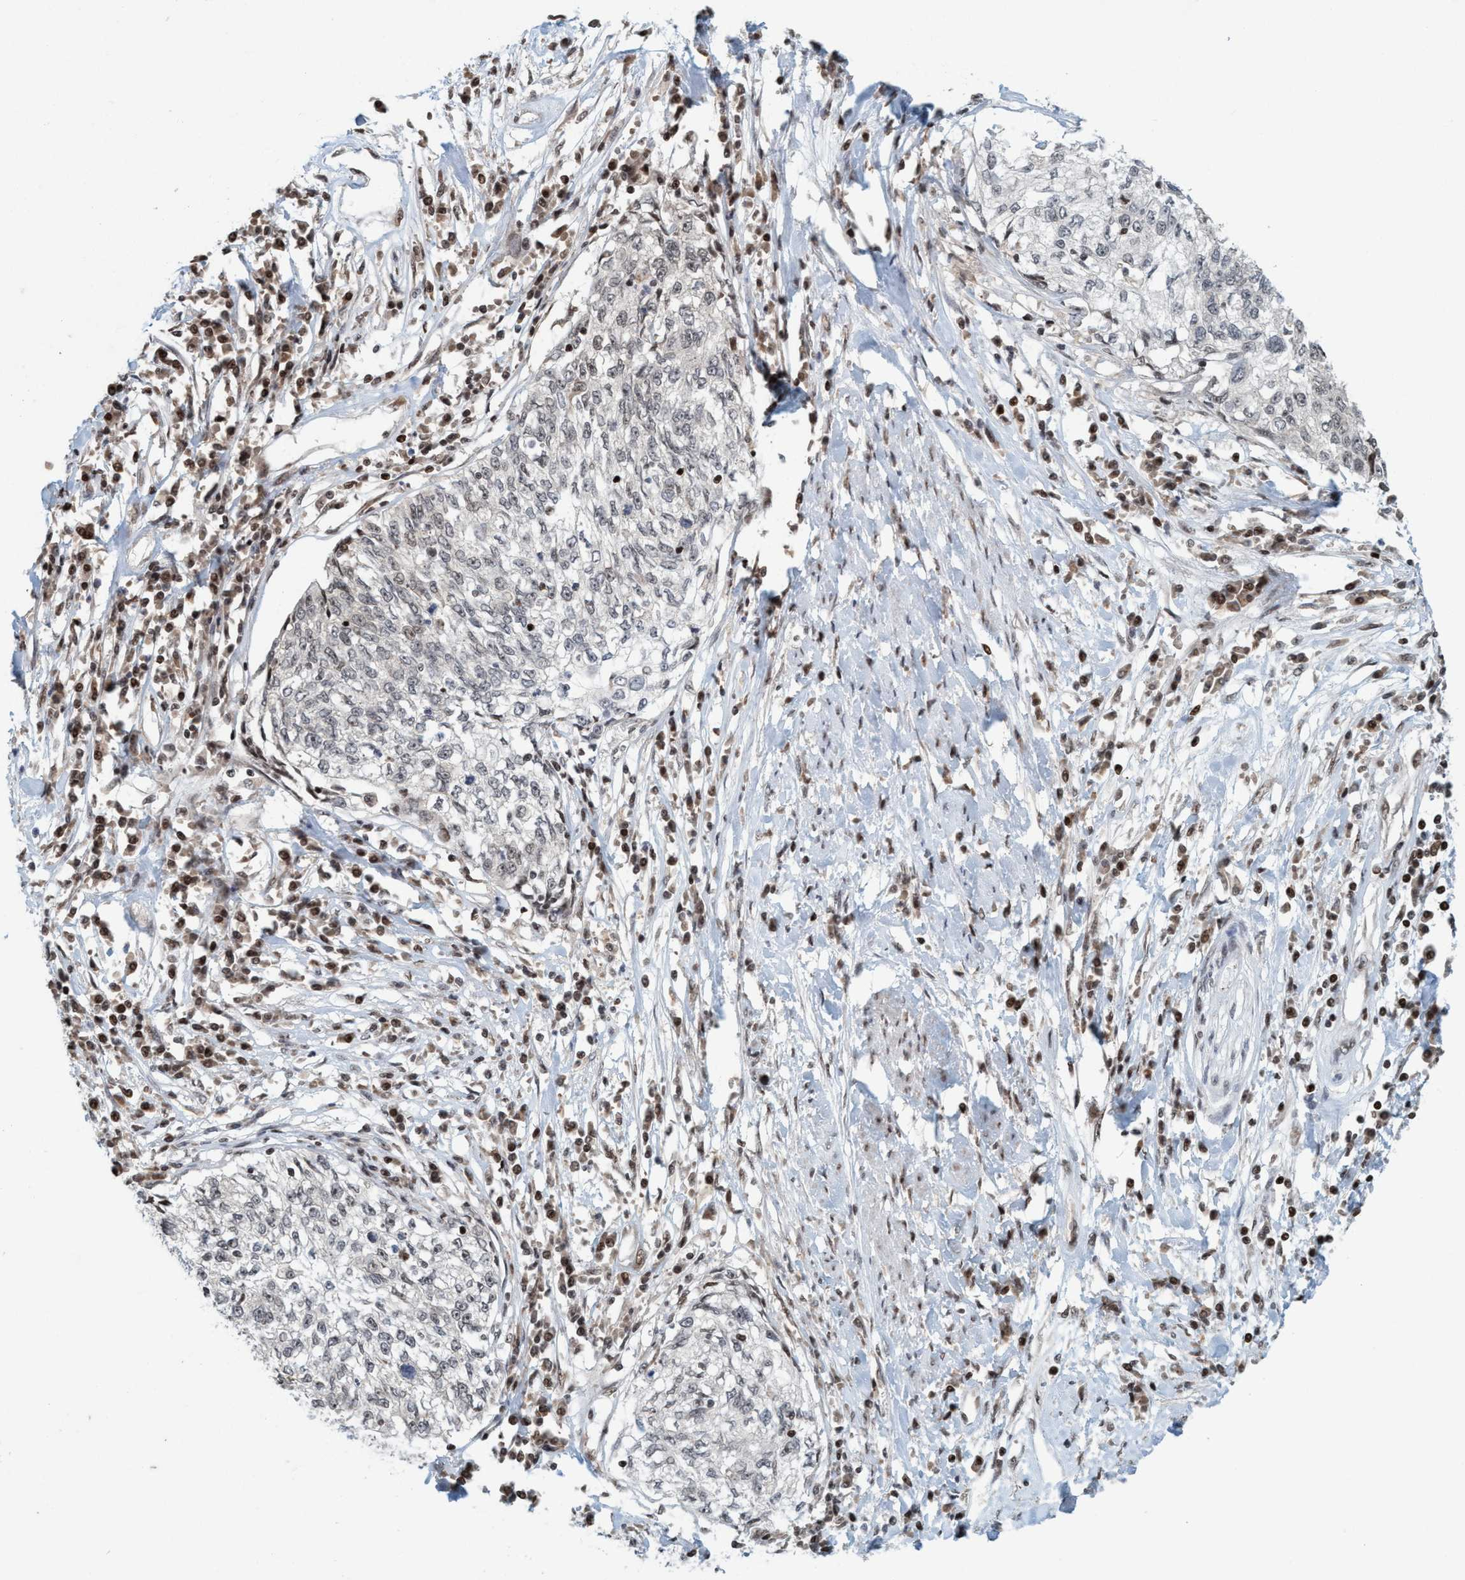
{"staining": {"intensity": "negative", "quantity": "none", "location": "none"}, "tissue": "cervical cancer", "cell_type": "Tumor cells", "image_type": "cancer", "snomed": [{"axis": "morphology", "description": "Squamous cell carcinoma, NOS"}, {"axis": "topography", "description": "Cervix"}], "caption": "A photomicrograph of human cervical cancer (squamous cell carcinoma) is negative for staining in tumor cells. (Brightfield microscopy of DAB (3,3'-diaminobenzidine) IHC at high magnification).", "gene": "SMCR8", "patient": {"sex": "female", "age": 57}}